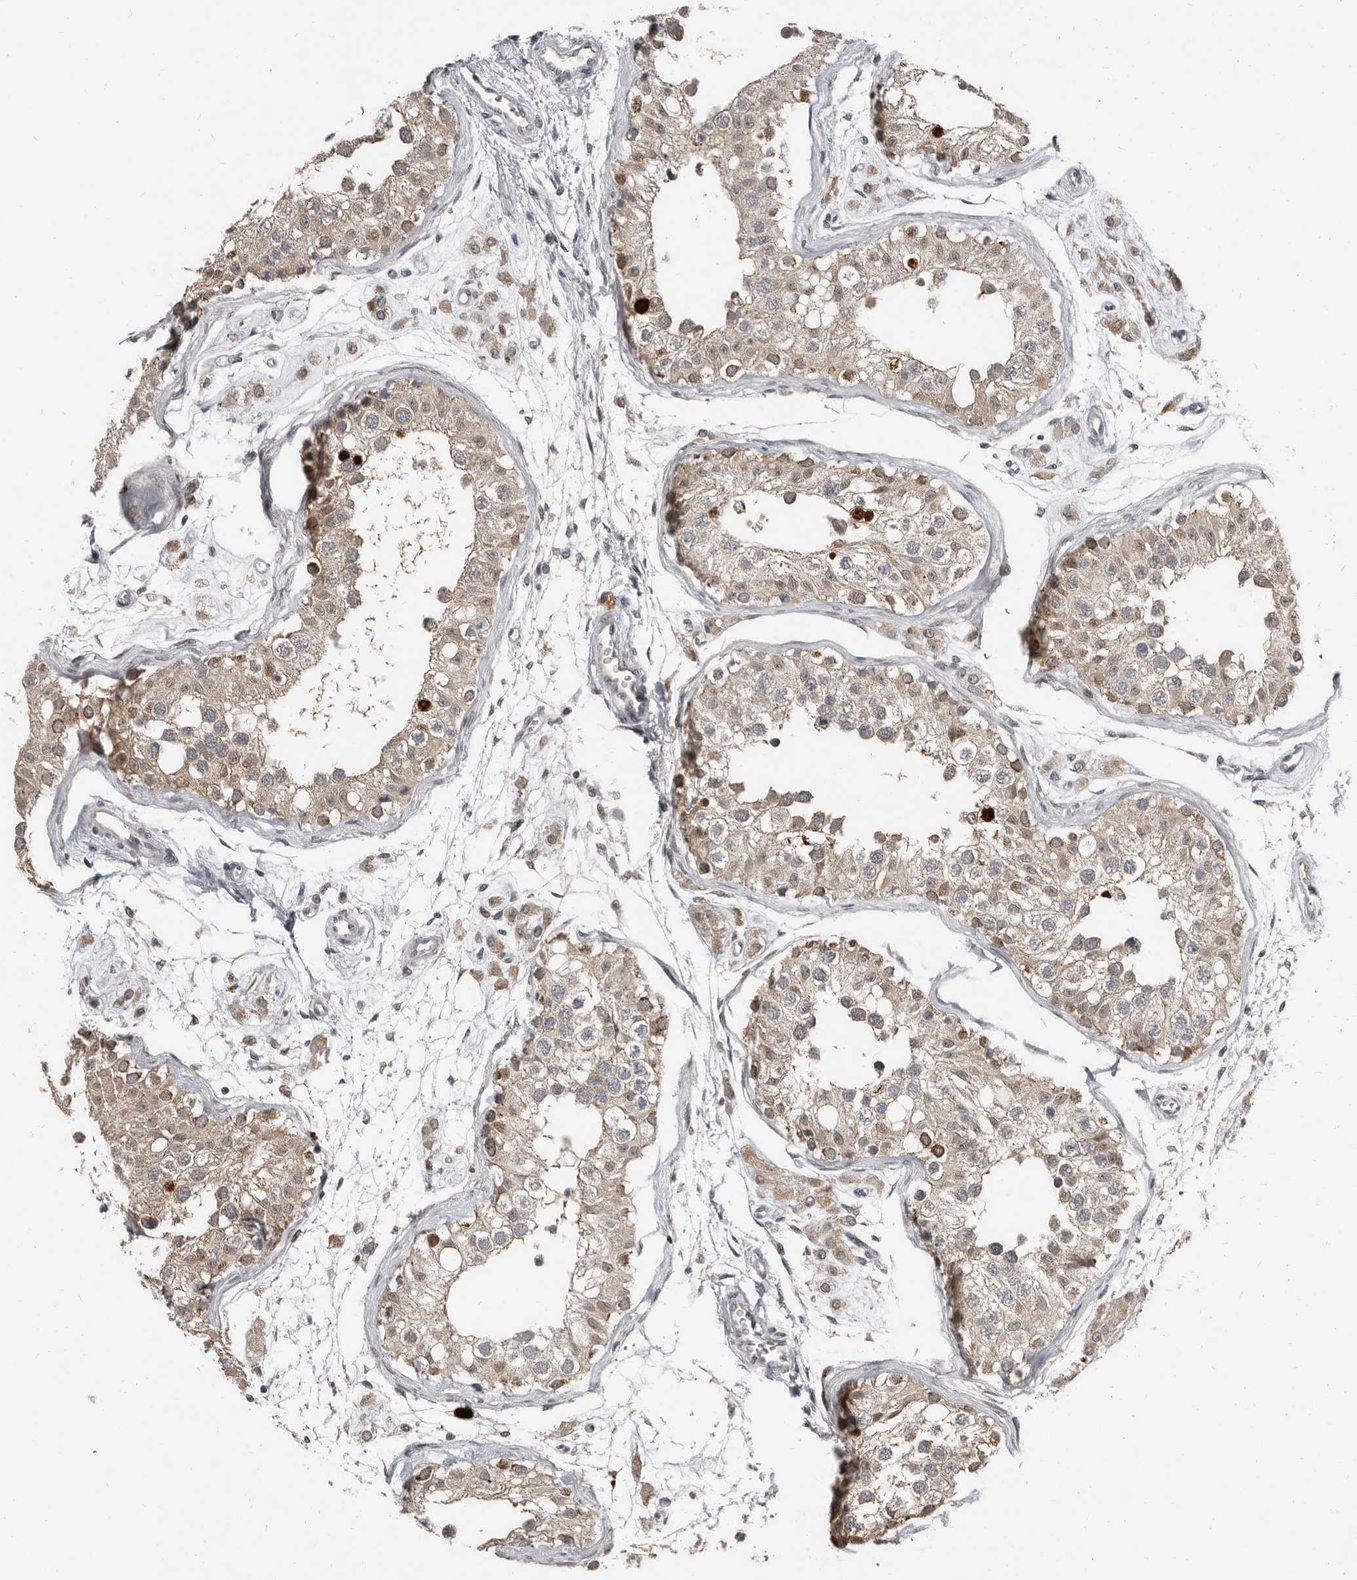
{"staining": {"intensity": "weak", "quantity": "25%-75%", "location": "cytoplasmic/membranous"}, "tissue": "testis", "cell_type": "Cells in seminiferous ducts", "image_type": "normal", "snomed": [{"axis": "morphology", "description": "Normal tissue, NOS"}, {"axis": "morphology", "description": "Adenocarcinoma, metastatic, NOS"}, {"axis": "topography", "description": "Testis"}], "caption": "Testis stained with immunohistochemistry demonstrates weak cytoplasmic/membranous positivity in about 25%-75% of cells in seminiferous ducts. The staining was performed using DAB (3,3'-diaminobenzidine), with brown indicating positive protein expression. Nuclei are stained blue with hematoxylin.", "gene": "APOL6", "patient": {"sex": "male", "age": 26}}